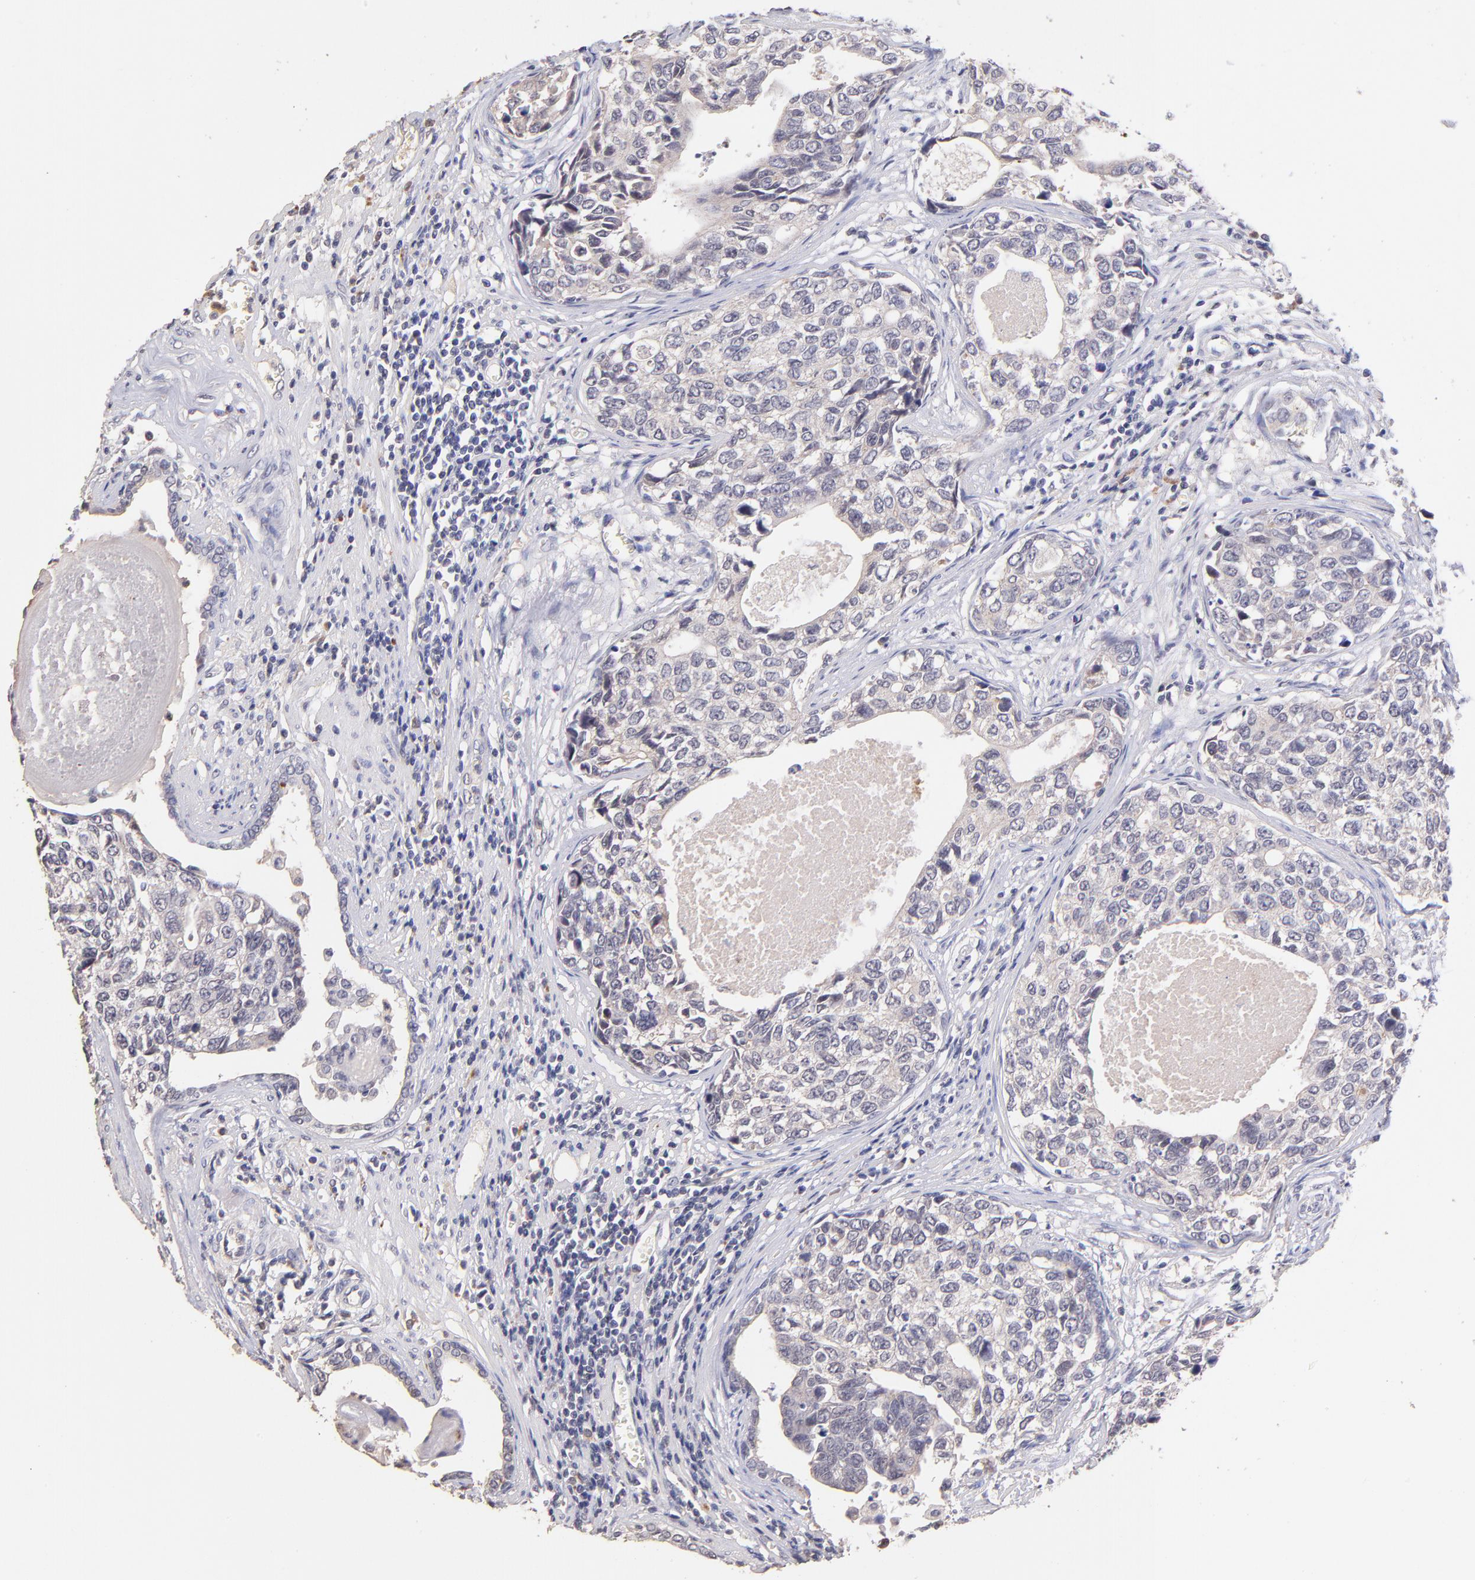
{"staining": {"intensity": "negative", "quantity": "none", "location": "none"}, "tissue": "urothelial cancer", "cell_type": "Tumor cells", "image_type": "cancer", "snomed": [{"axis": "morphology", "description": "Urothelial carcinoma, High grade"}, {"axis": "topography", "description": "Urinary bladder"}], "caption": "Tumor cells are negative for brown protein staining in urothelial carcinoma (high-grade).", "gene": "RNASEL", "patient": {"sex": "male", "age": 81}}